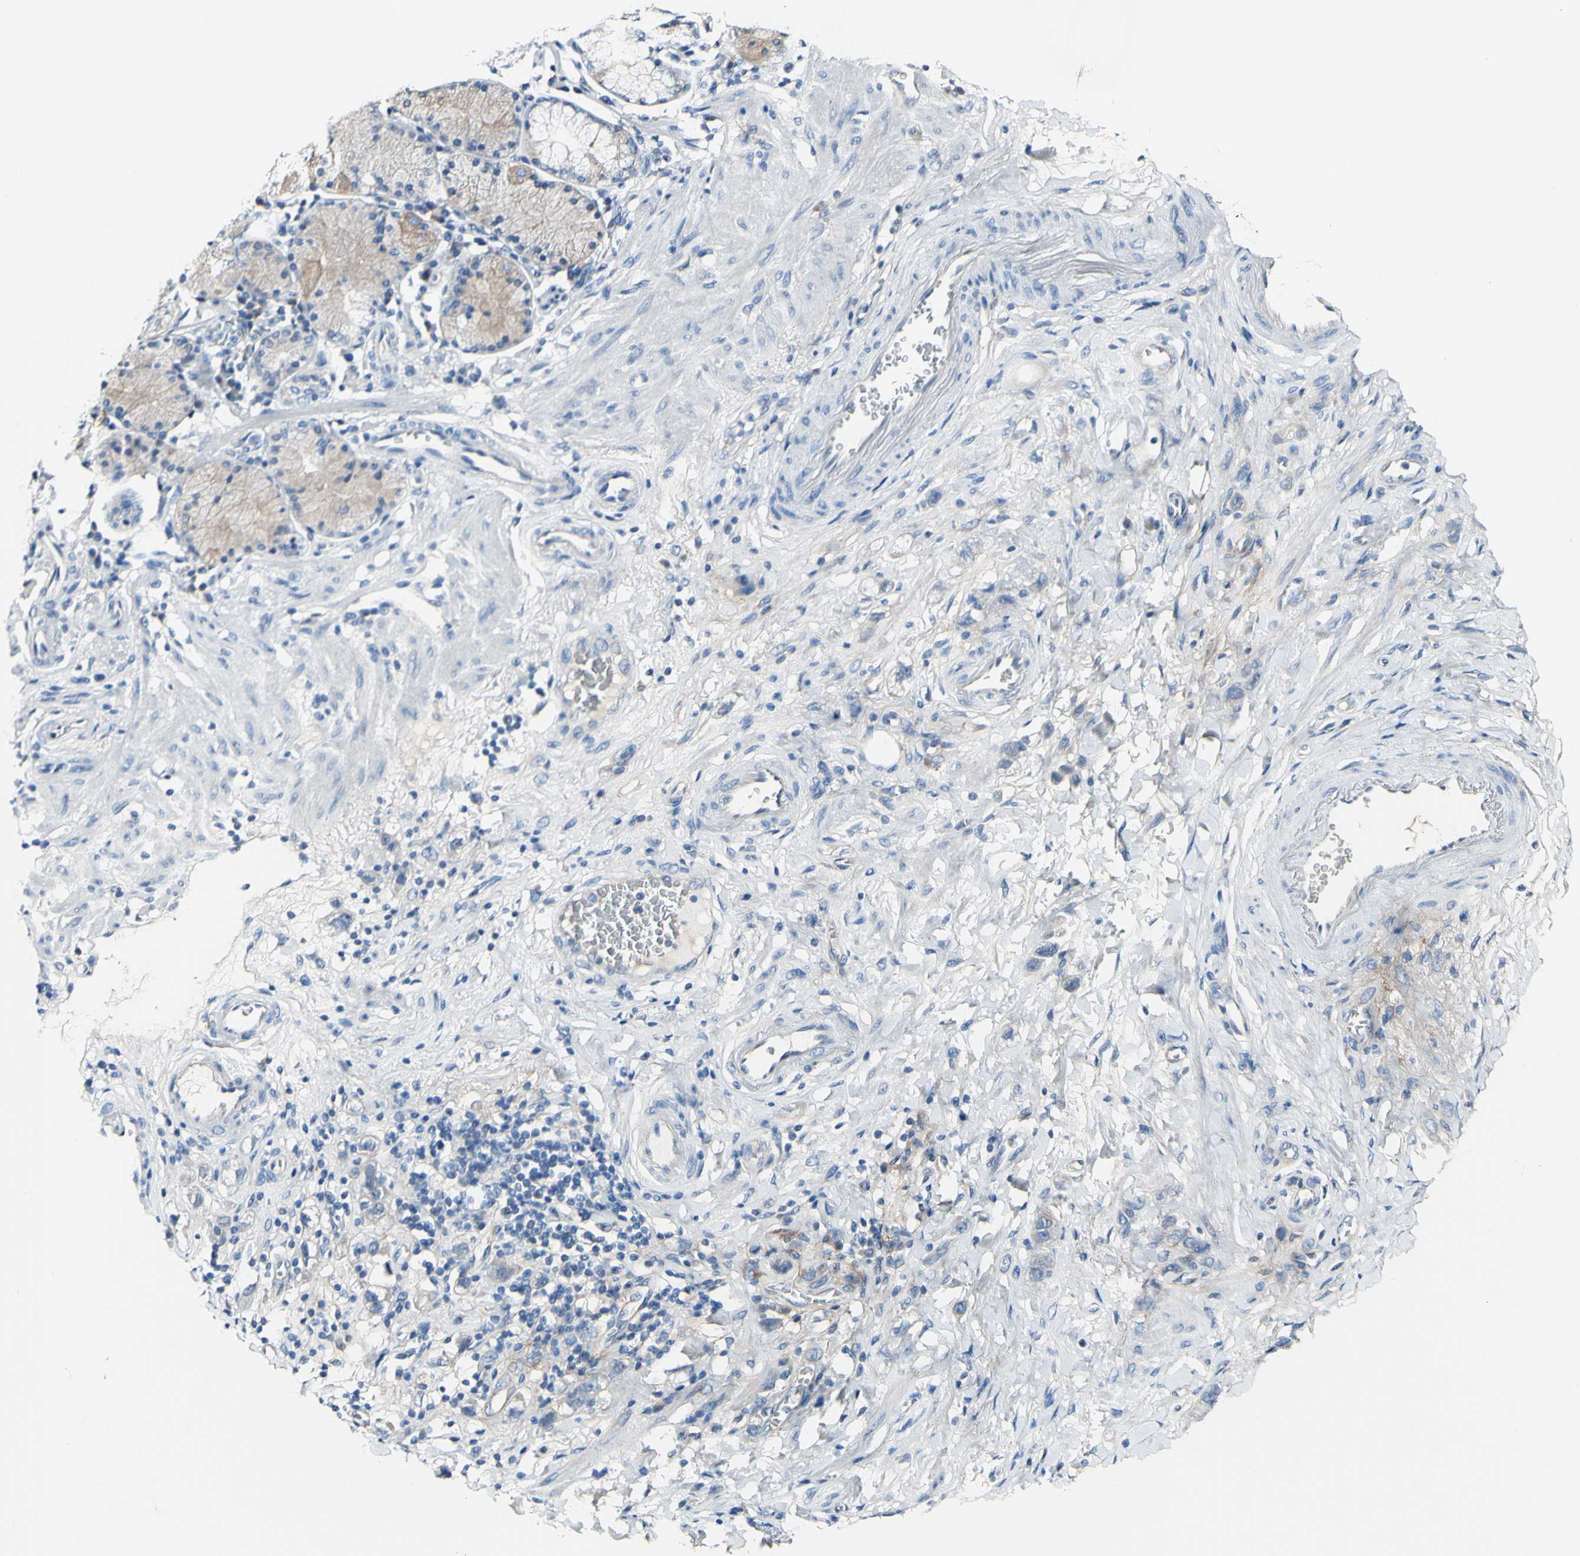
{"staining": {"intensity": "negative", "quantity": "none", "location": "none"}, "tissue": "stomach cancer", "cell_type": "Tumor cells", "image_type": "cancer", "snomed": [{"axis": "morphology", "description": "Adenocarcinoma, NOS"}, {"axis": "topography", "description": "Stomach"}], "caption": "Stomach adenocarcinoma was stained to show a protein in brown. There is no significant positivity in tumor cells.", "gene": "COL6A3", "patient": {"sex": "male", "age": 82}}